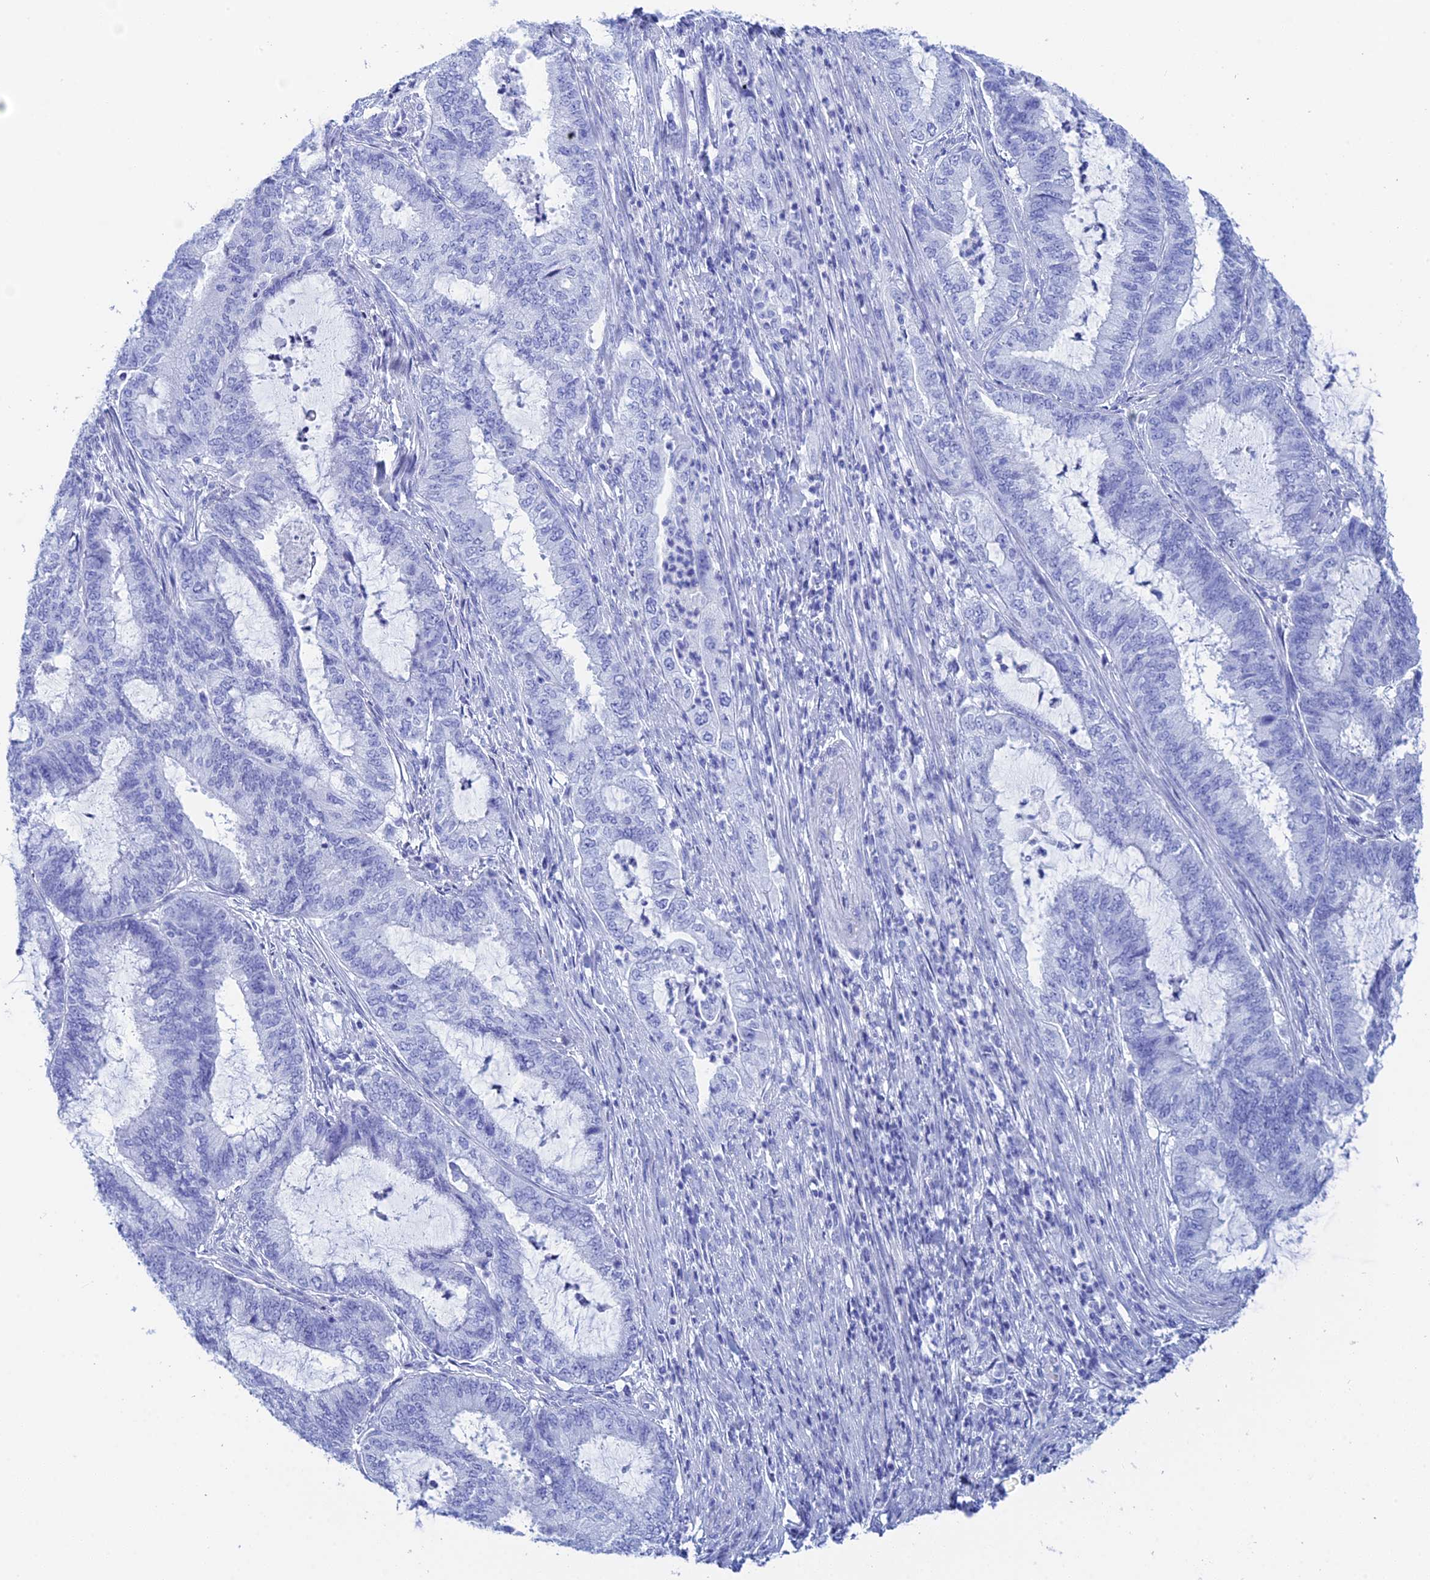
{"staining": {"intensity": "negative", "quantity": "none", "location": "none"}, "tissue": "endometrial cancer", "cell_type": "Tumor cells", "image_type": "cancer", "snomed": [{"axis": "morphology", "description": "Adenocarcinoma, NOS"}, {"axis": "topography", "description": "Endometrium"}], "caption": "A photomicrograph of human endometrial cancer (adenocarcinoma) is negative for staining in tumor cells. The staining was performed using DAB (3,3'-diaminobenzidine) to visualize the protein expression in brown, while the nuclei were stained in blue with hematoxylin (Magnification: 20x).", "gene": "TEX101", "patient": {"sex": "female", "age": 51}}